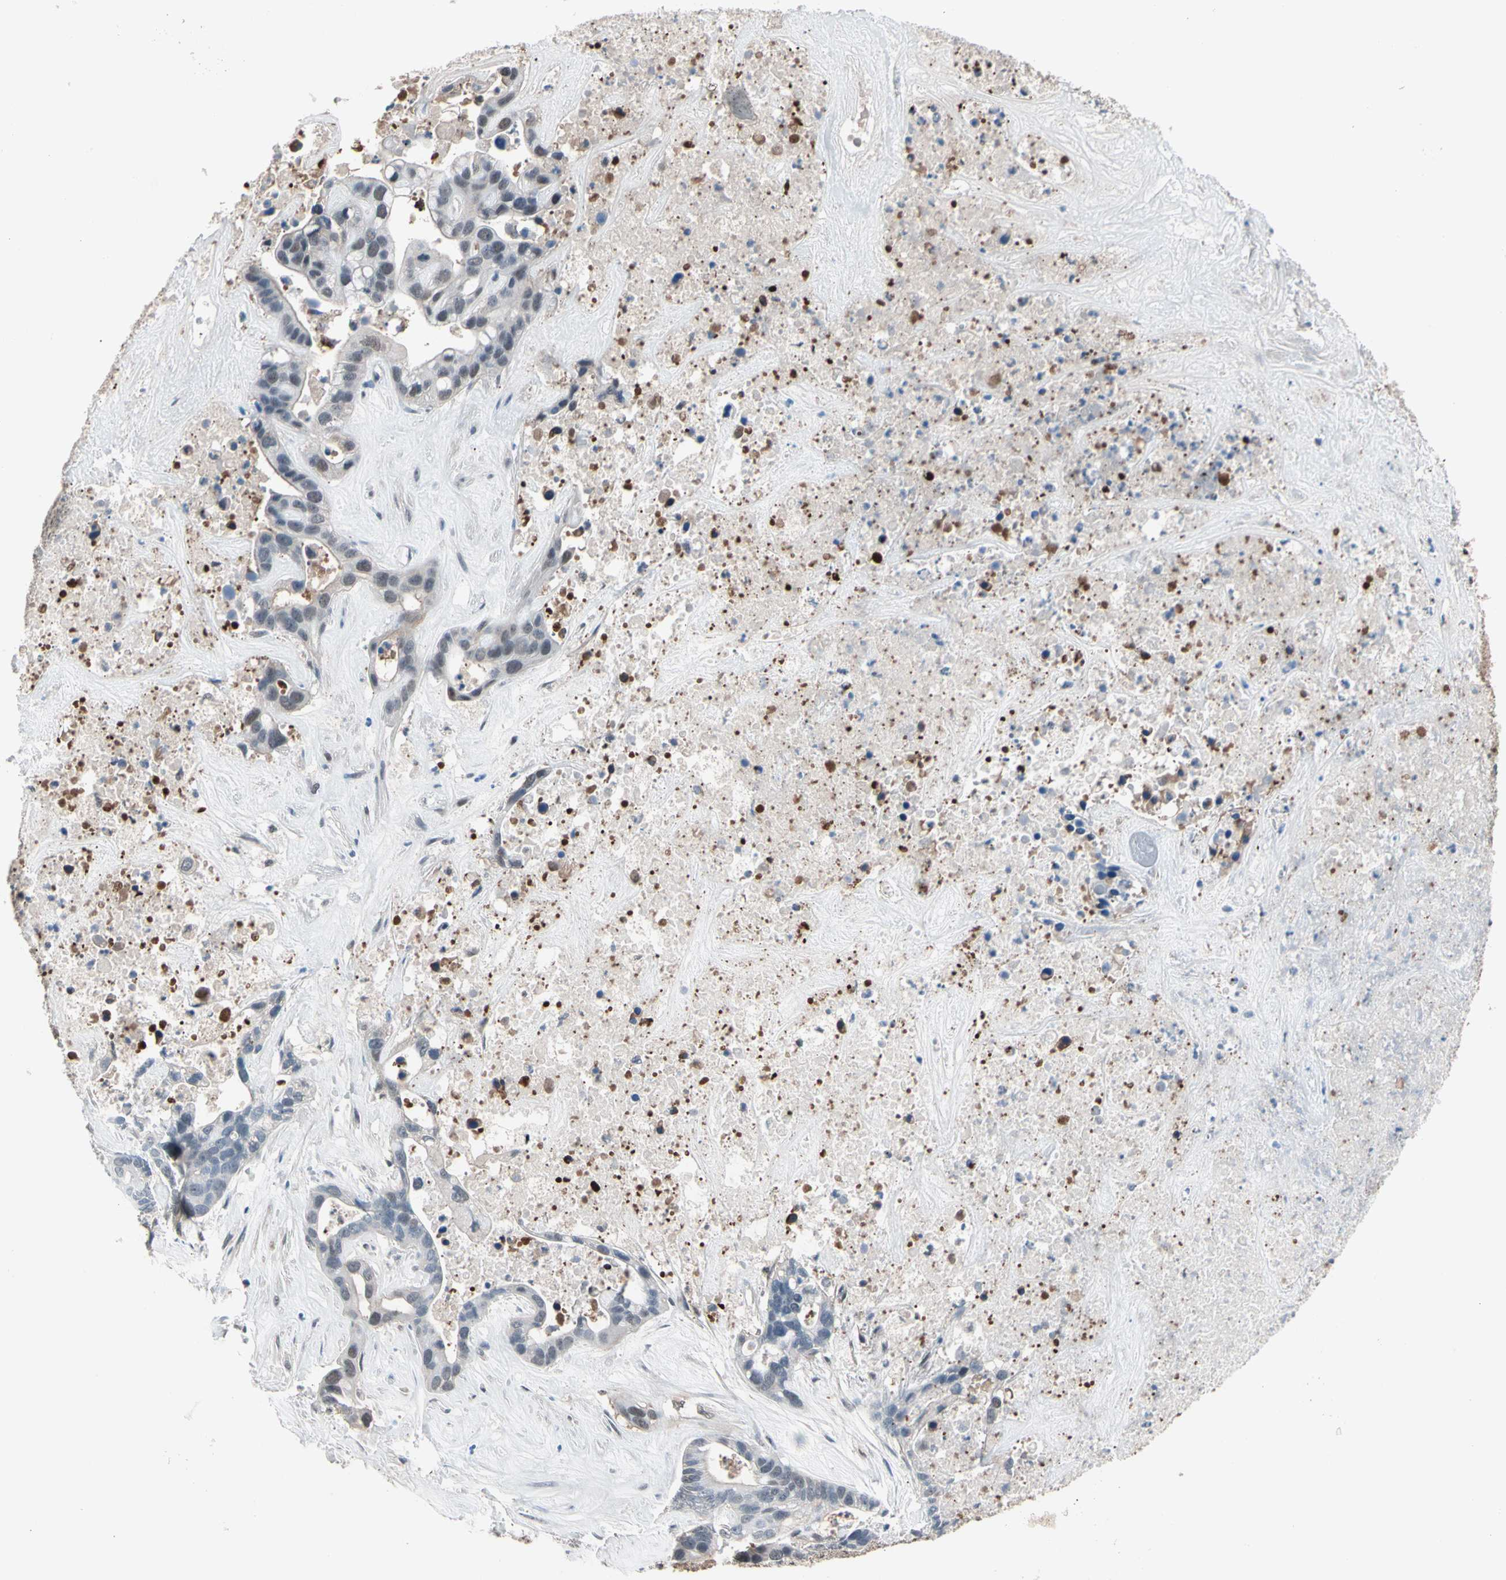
{"staining": {"intensity": "weak", "quantity": "<25%", "location": "cytoplasmic/membranous"}, "tissue": "liver cancer", "cell_type": "Tumor cells", "image_type": "cancer", "snomed": [{"axis": "morphology", "description": "Cholangiocarcinoma"}, {"axis": "topography", "description": "Liver"}], "caption": "Cholangiocarcinoma (liver) stained for a protein using IHC displays no staining tumor cells.", "gene": "PSMA2", "patient": {"sex": "female", "age": 65}}